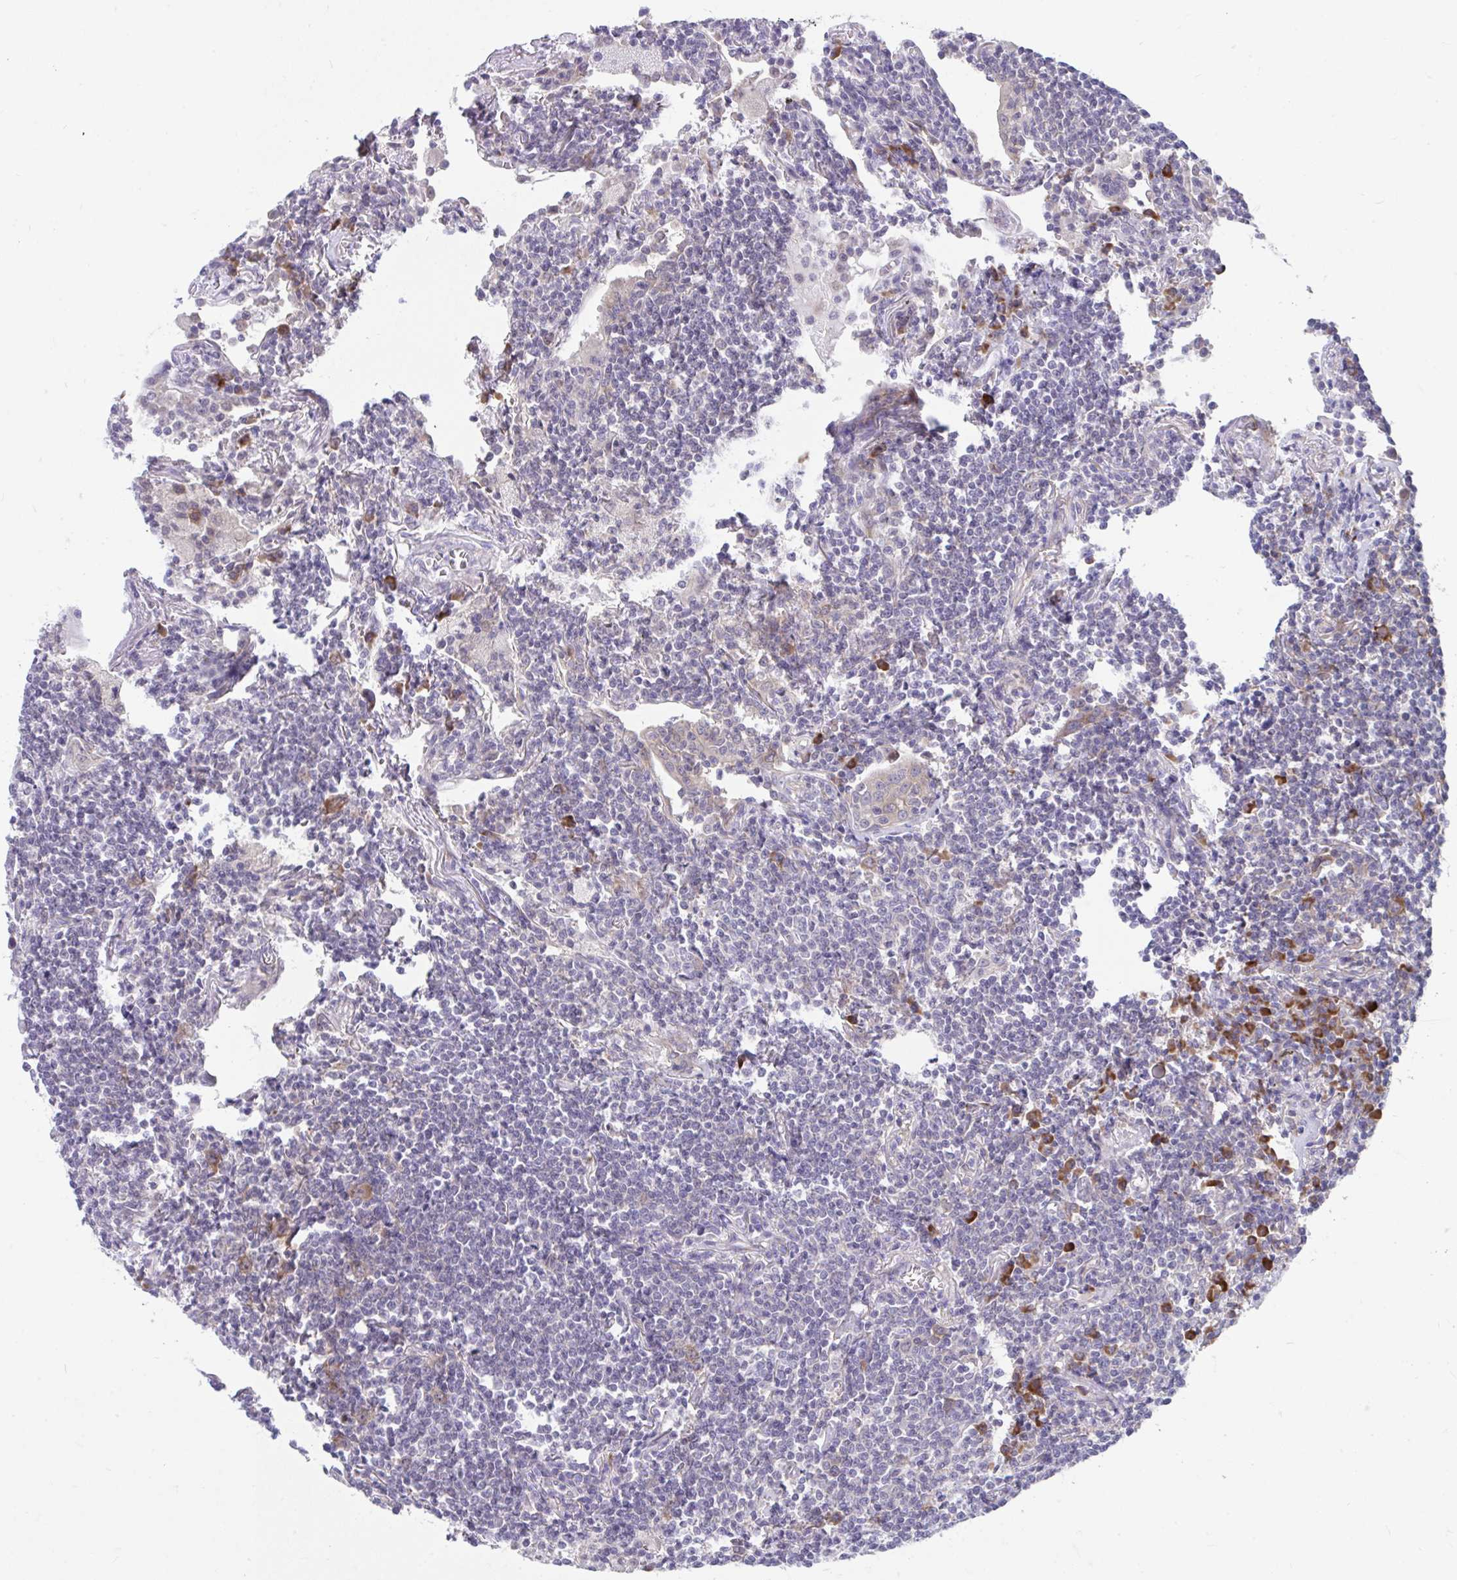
{"staining": {"intensity": "negative", "quantity": "none", "location": "none"}, "tissue": "lymphoma", "cell_type": "Tumor cells", "image_type": "cancer", "snomed": [{"axis": "morphology", "description": "Malignant lymphoma, non-Hodgkin's type, Low grade"}, {"axis": "topography", "description": "Lung"}], "caption": "An immunohistochemistry micrograph of malignant lymphoma, non-Hodgkin's type (low-grade) is shown. There is no staining in tumor cells of malignant lymphoma, non-Hodgkin's type (low-grade). (Stains: DAB (3,3'-diaminobenzidine) IHC with hematoxylin counter stain, Microscopy: brightfield microscopy at high magnification).", "gene": "SELENON", "patient": {"sex": "female", "age": 71}}